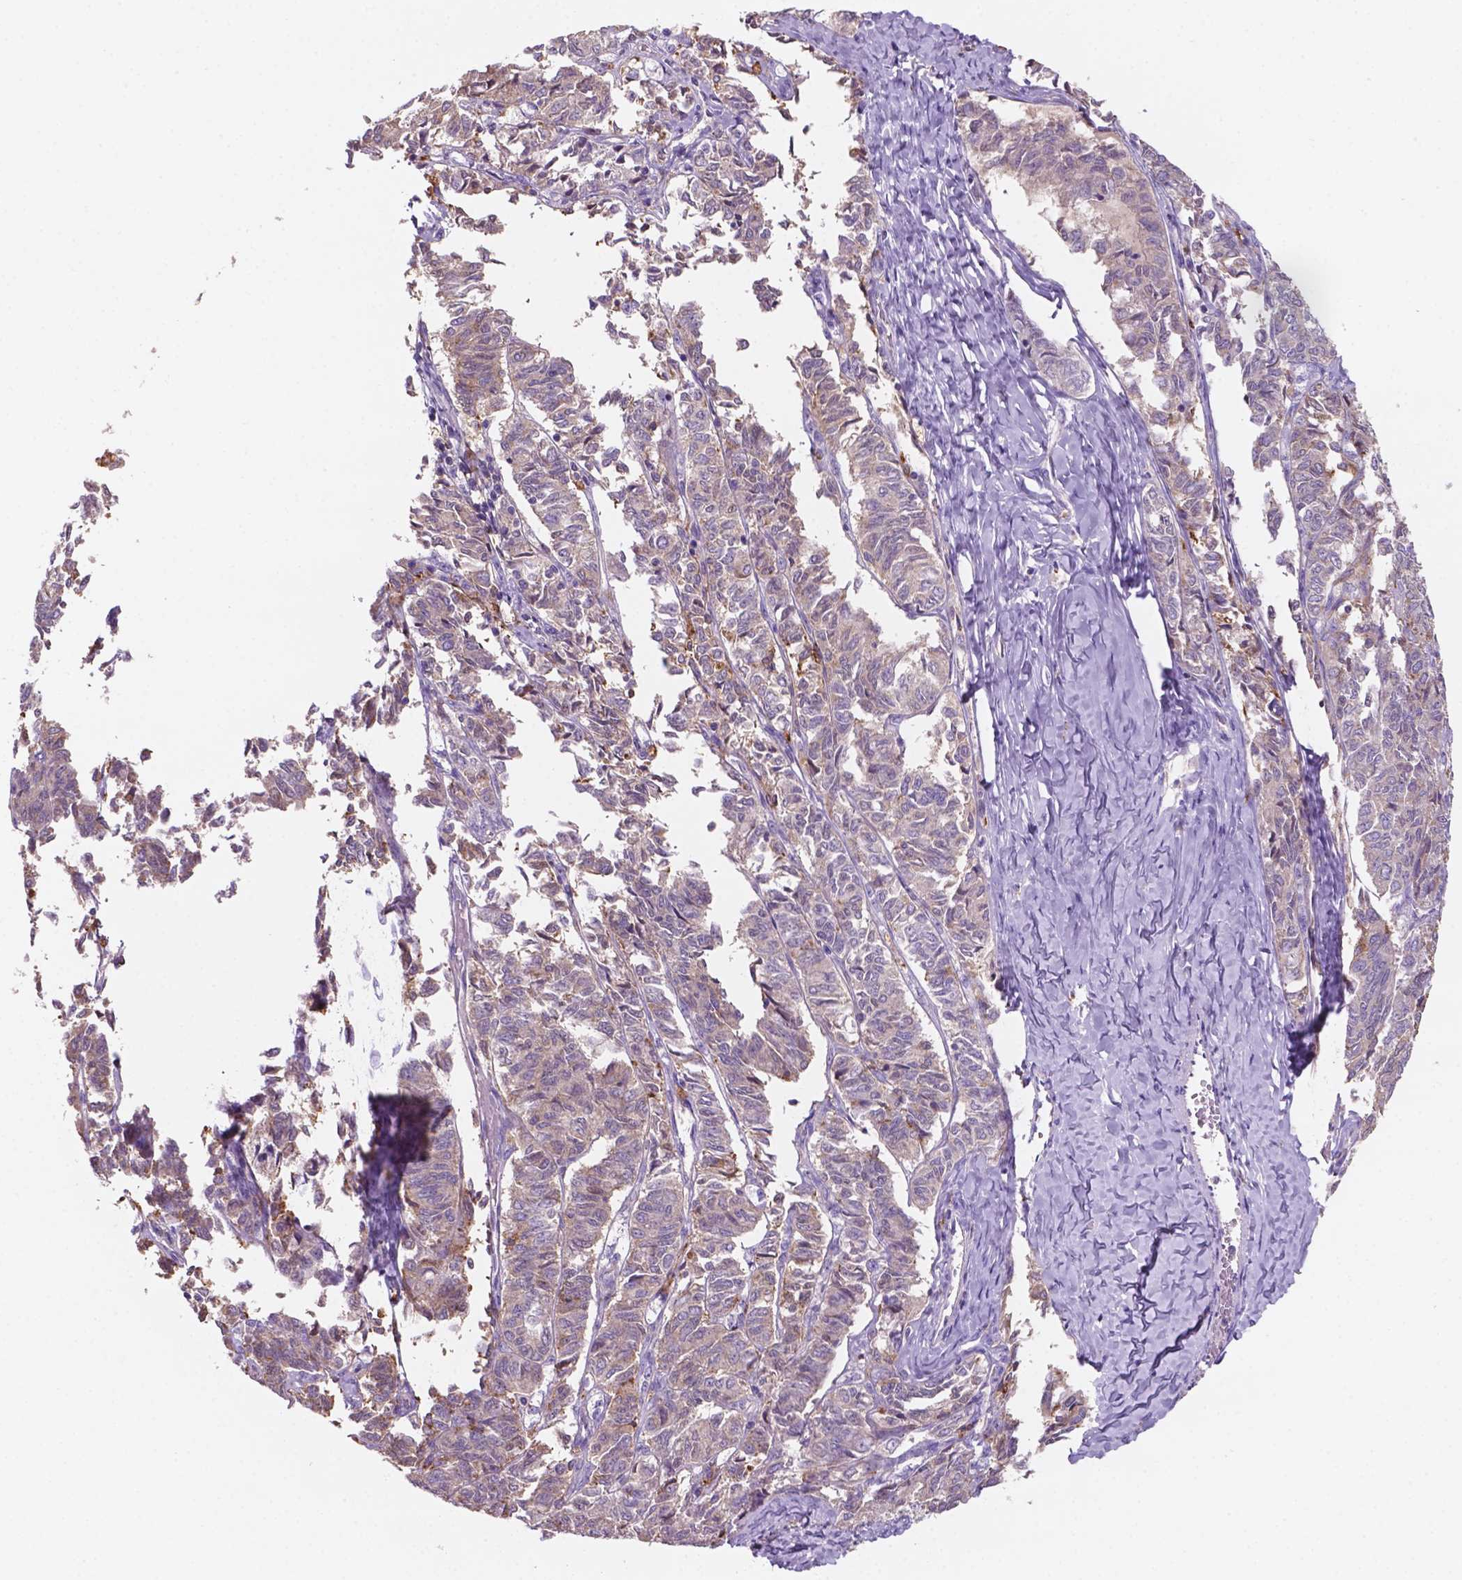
{"staining": {"intensity": "negative", "quantity": "none", "location": "none"}, "tissue": "ovarian cancer", "cell_type": "Tumor cells", "image_type": "cancer", "snomed": [{"axis": "morphology", "description": "Carcinoma, endometroid"}, {"axis": "topography", "description": "Ovary"}], "caption": "This is an immunohistochemistry (IHC) image of ovarian cancer (endometroid carcinoma). There is no staining in tumor cells.", "gene": "MKRN2OS", "patient": {"sex": "female", "age": 80}}